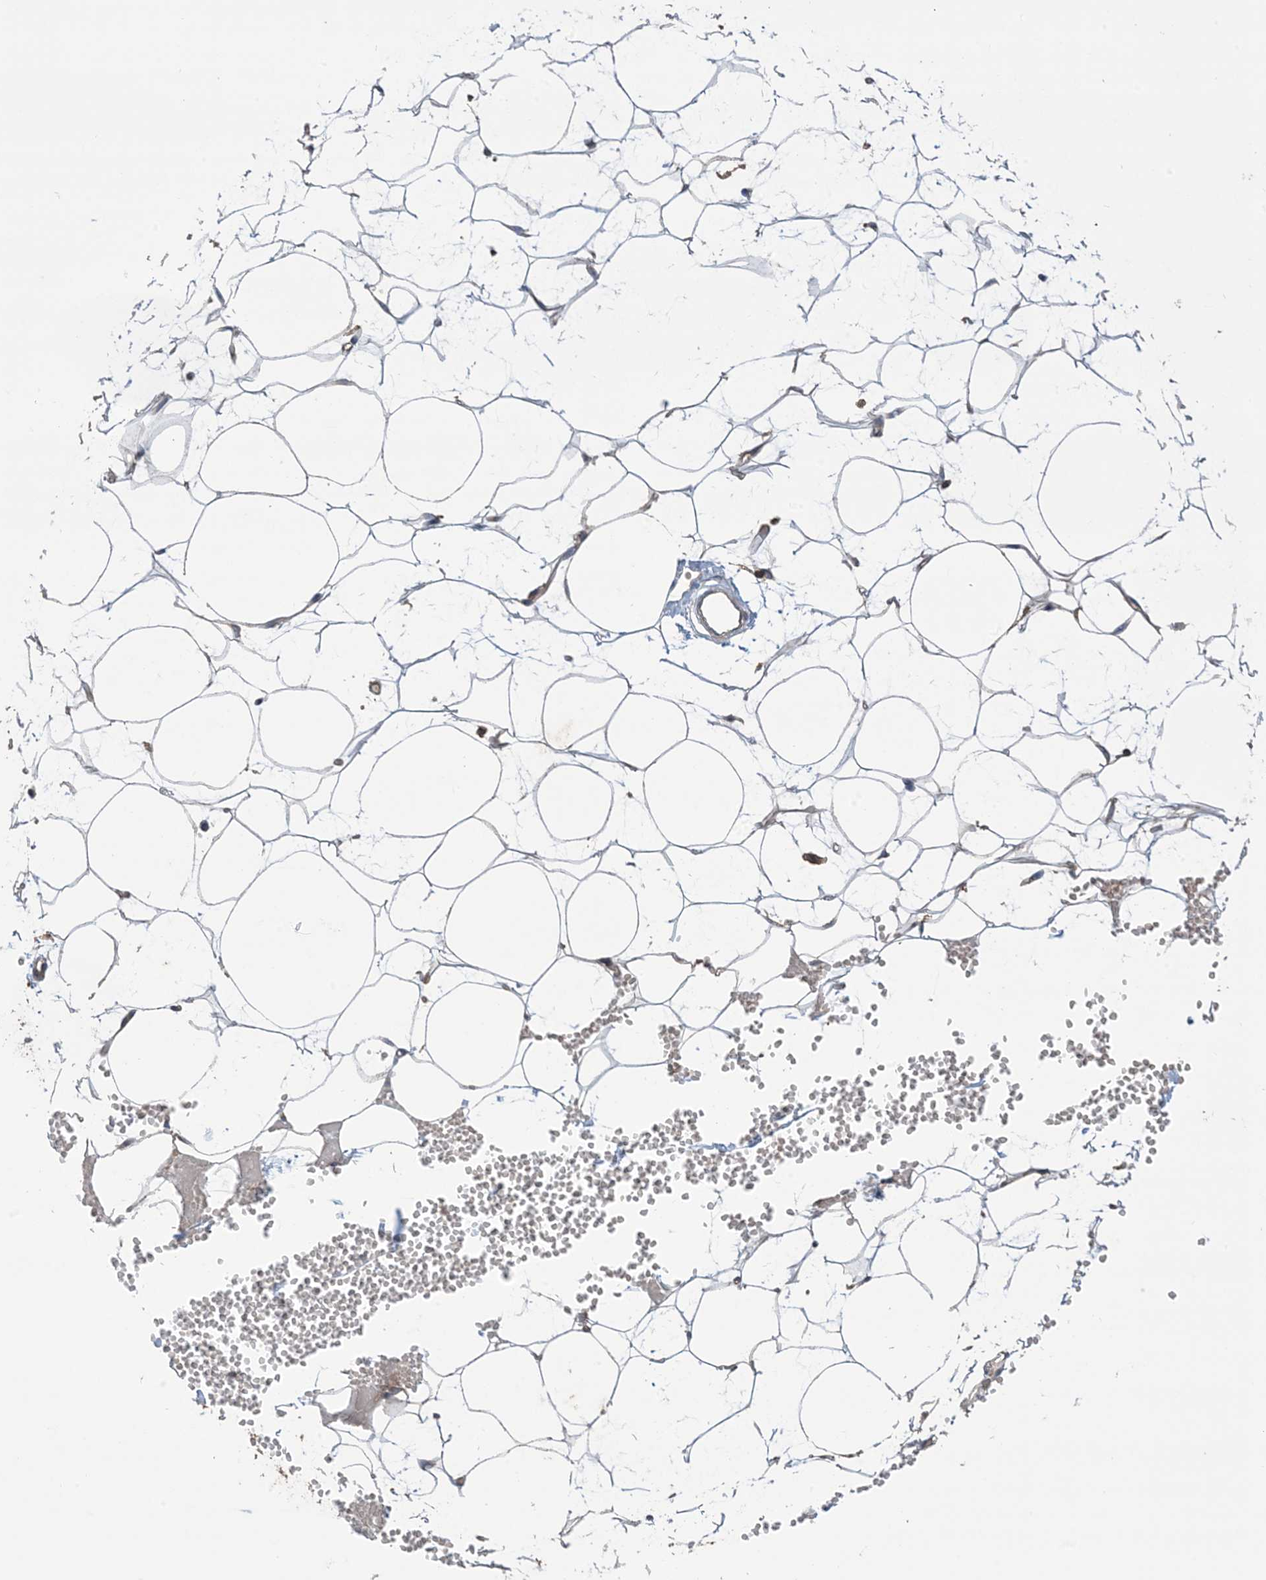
{"staining": {"intensity": "negative", "quantity": "none", "location": "none"}, "tissue": "adipose tissue", "cell_type": "Adipocytes", "image_type": "normal", "snomed": [{"axis": "morphology", "description": "Normal tissue, NOS"}, {"axis": "topography", "description": "Breast"}], "caption": "Protein analysis of normal adipose tissue reveals no significant expression in adipocytes.", "gene": "CCNY", "patient": {"sex": "female", "age": 23}}